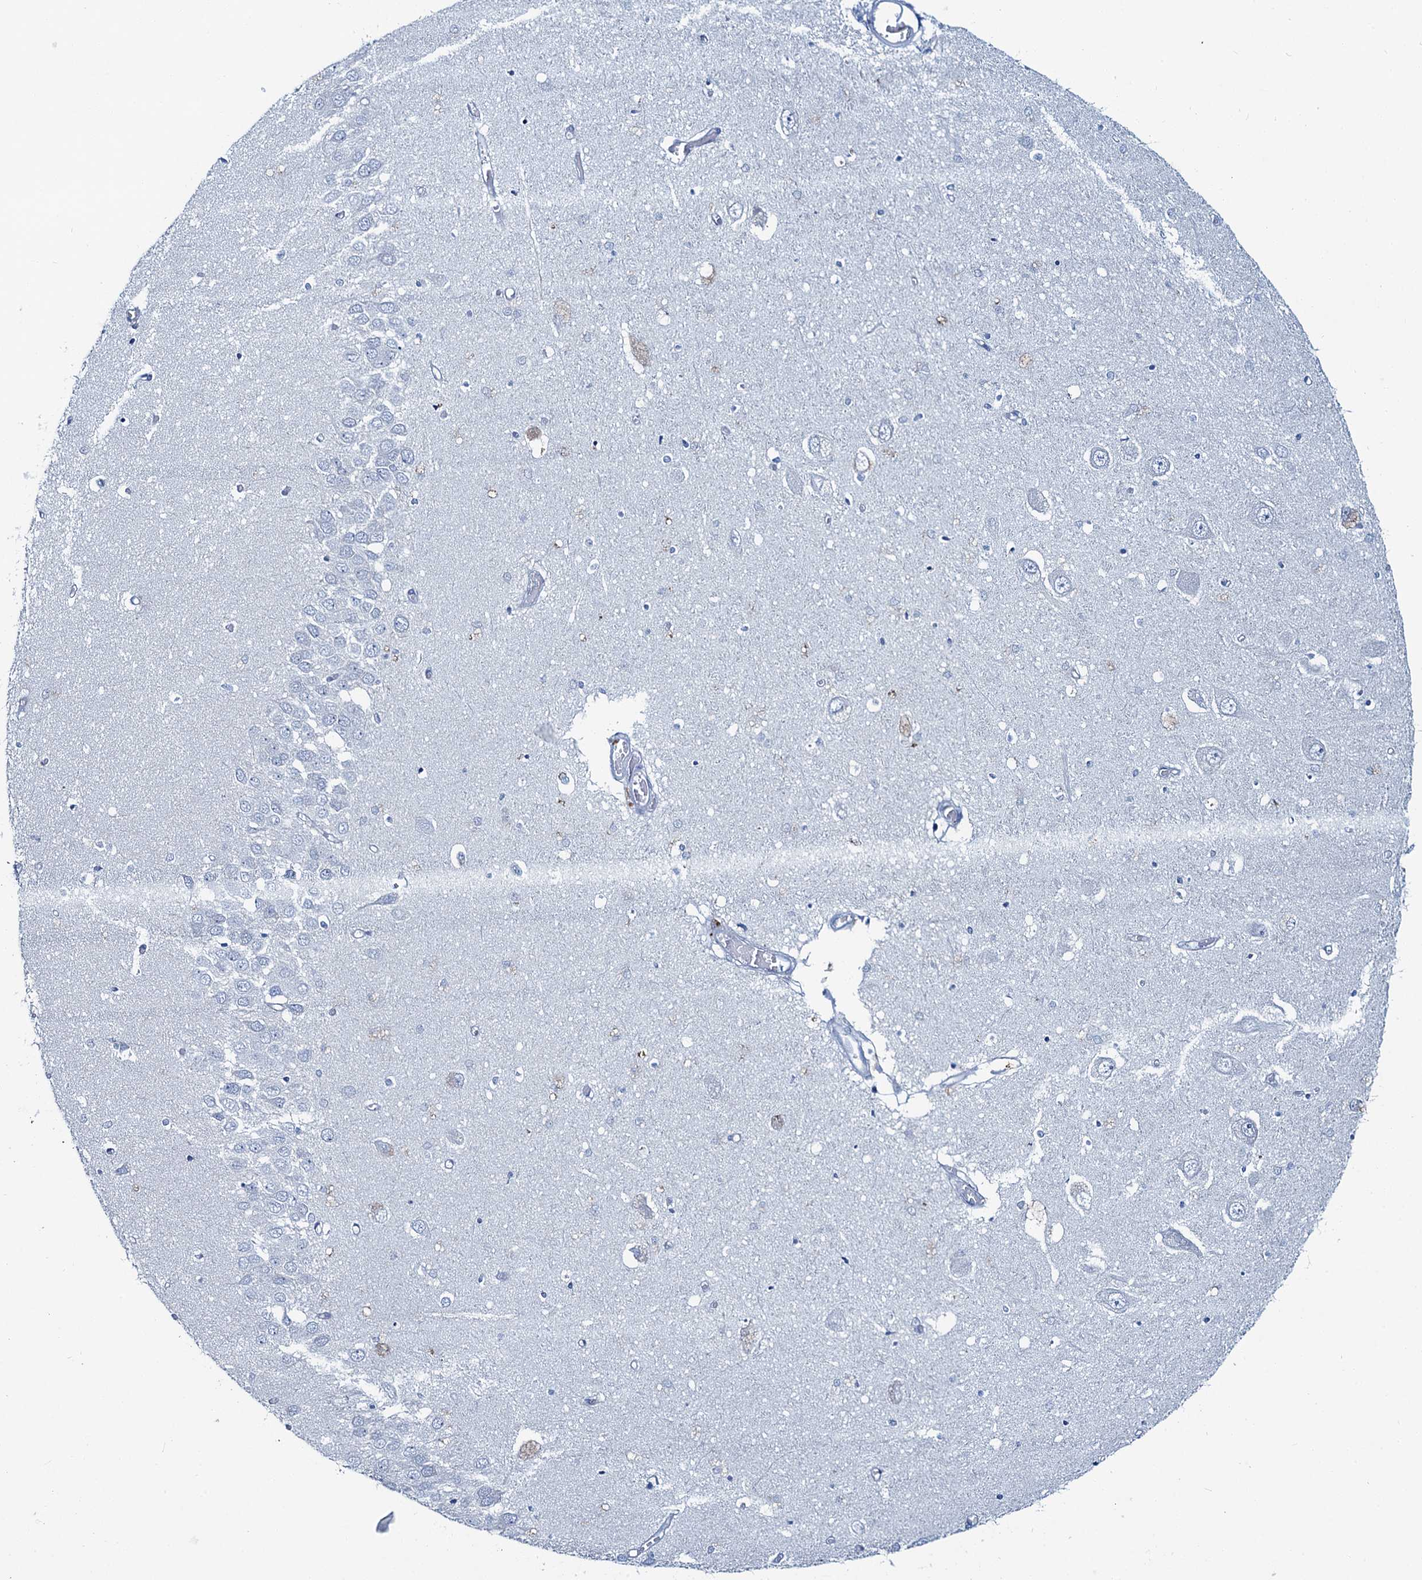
{"staining": {"intensity": "negative", "quantity": "none", "location": "none"}, "tissue": "hippocampus", "cell_type": "Glial cells", "image_type": "normal", "snomed": [{"axis": "morphology", "description": "Normal tissue, NOS"}, {"axis": "topography", "description": "Hippocampus"}], "caption": "The histopathology image shows no staining of glial cells in unremarkable hippocampus.", "gene": "ASTE1", "patient": {"sex": "male", "age": 70}}